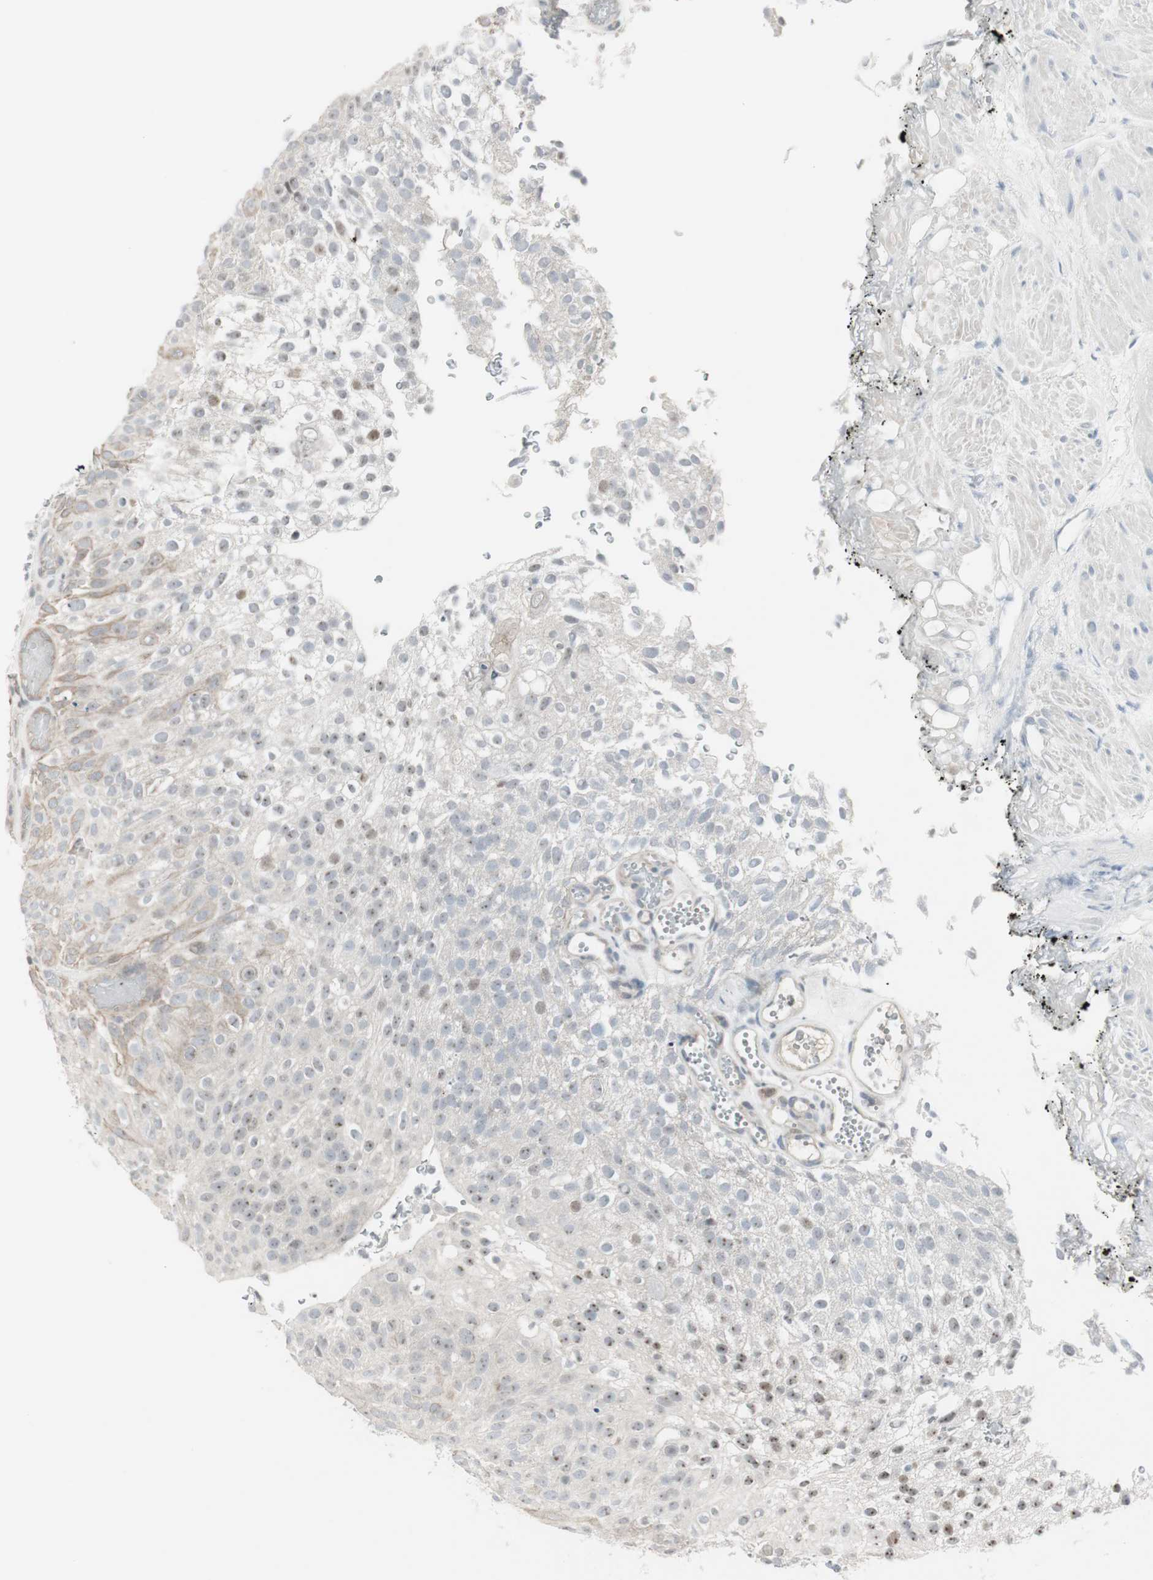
{"staining": {"intensity": "moderate", "quantity": "<25%", "location": "nuclear"}, "tissue": "urothelial cancer", "cell_type": "Tumor cells", "image_type": "cancer", "snomed": [{"axis": "morphology", "description": "Urothelial carcinoma, Low grade"}, {"axis": "topography", "description": "Urinary bladder"}], "caption": "Urothelial cancer stained with a protein marker displays moderate staining in tumor cells.", "gene": "MAP4K4", "patient": {"sex": "male", "age": 78}}